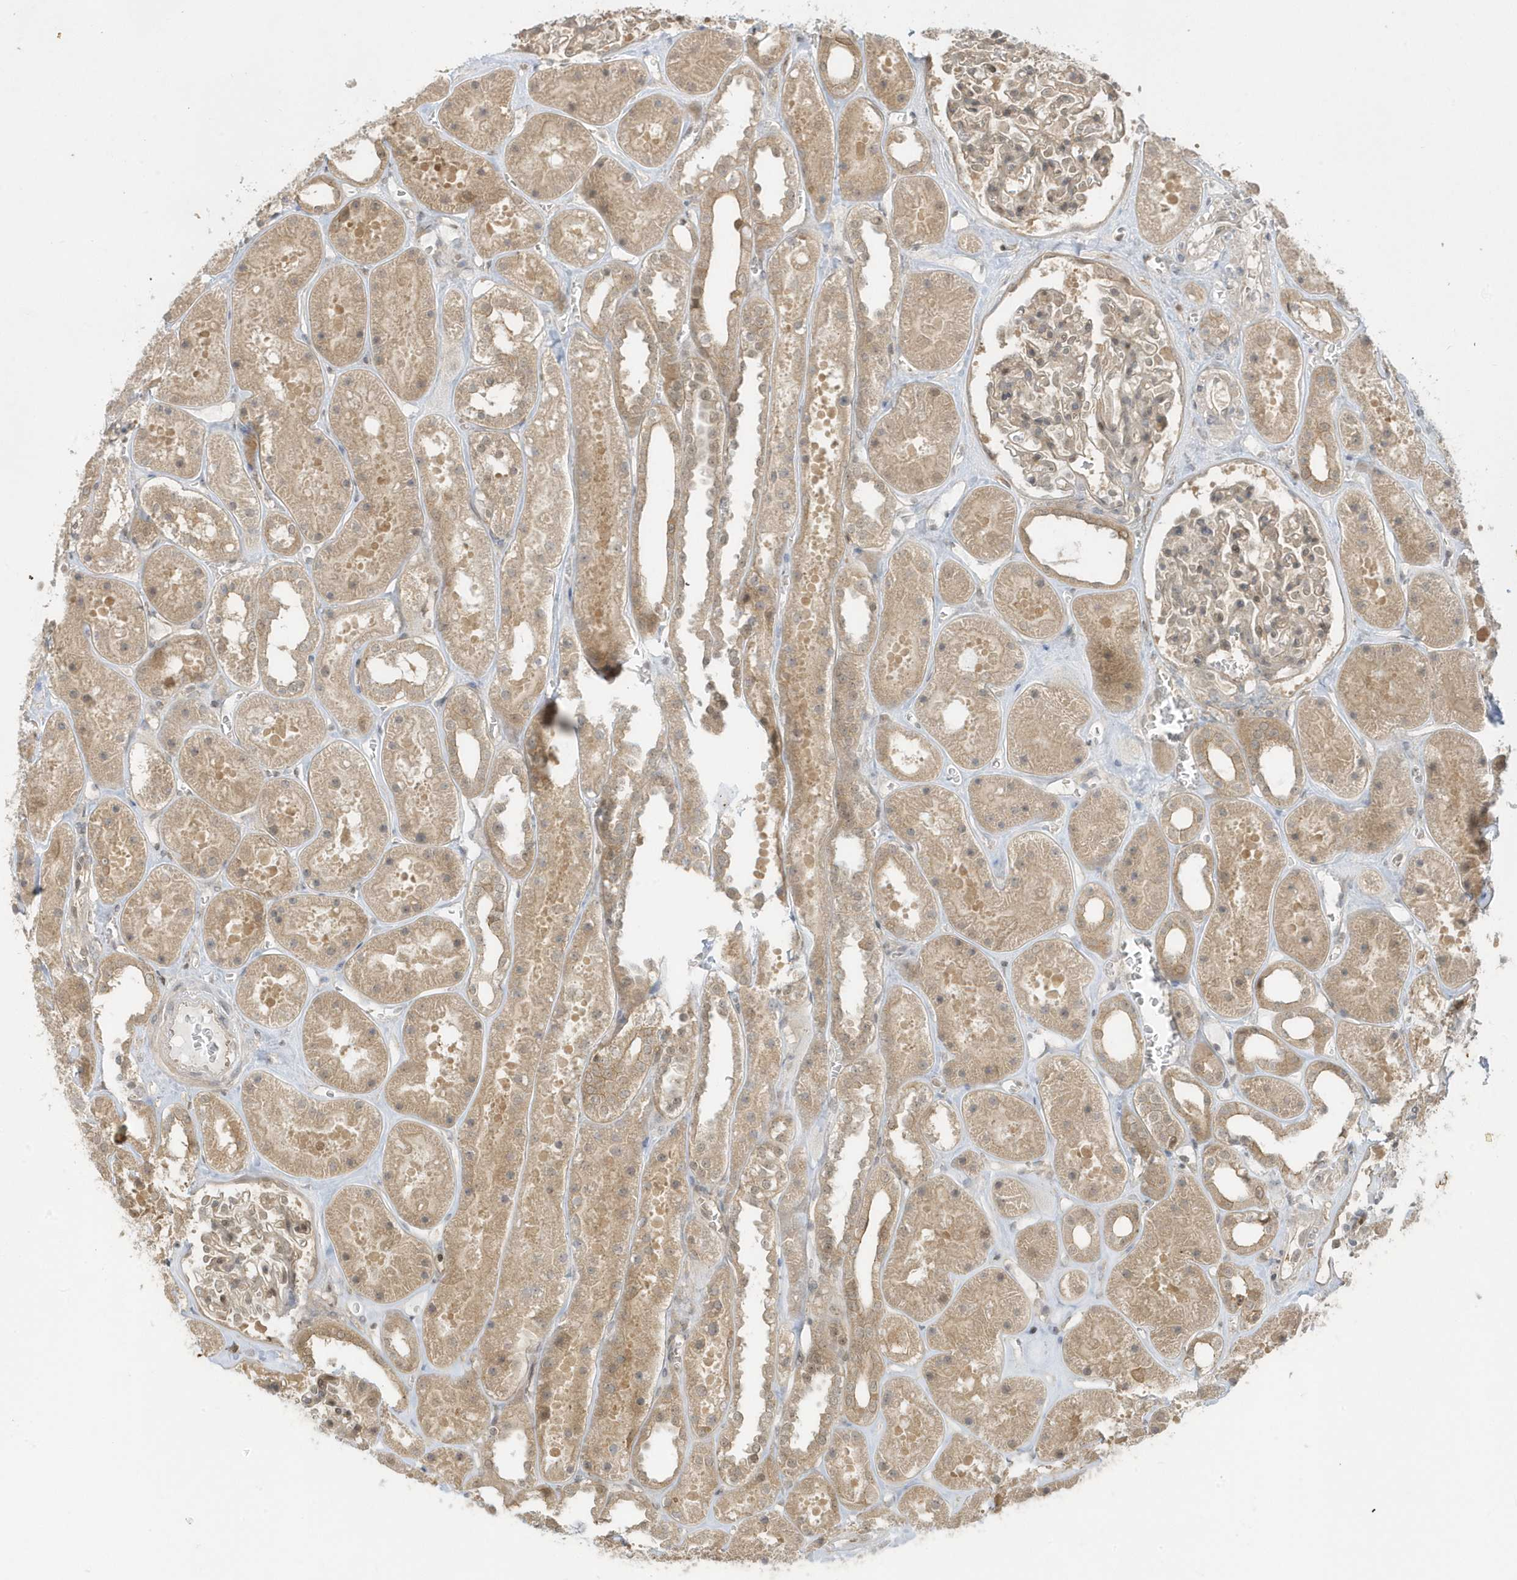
{"staining": {"intensity": "moderate", "quantity": "25%-75%", "location": "nuclear"}, "tissue": "kidney", "cell_type": "Cells in glomeruli", "image_type": "normal", "snomed": [{"axis": "morphology", "description": "Normal tissue, NOS"}, {"axis": "topography", "description": "Kidney"}], "caption": "Protein staining of normal kidney demonstrates moderate nuclear expression in about 25%-75% of cells in glomeruli.", "gene": "PPP1R7", "patient": {"sex": "female", "age": 41}}